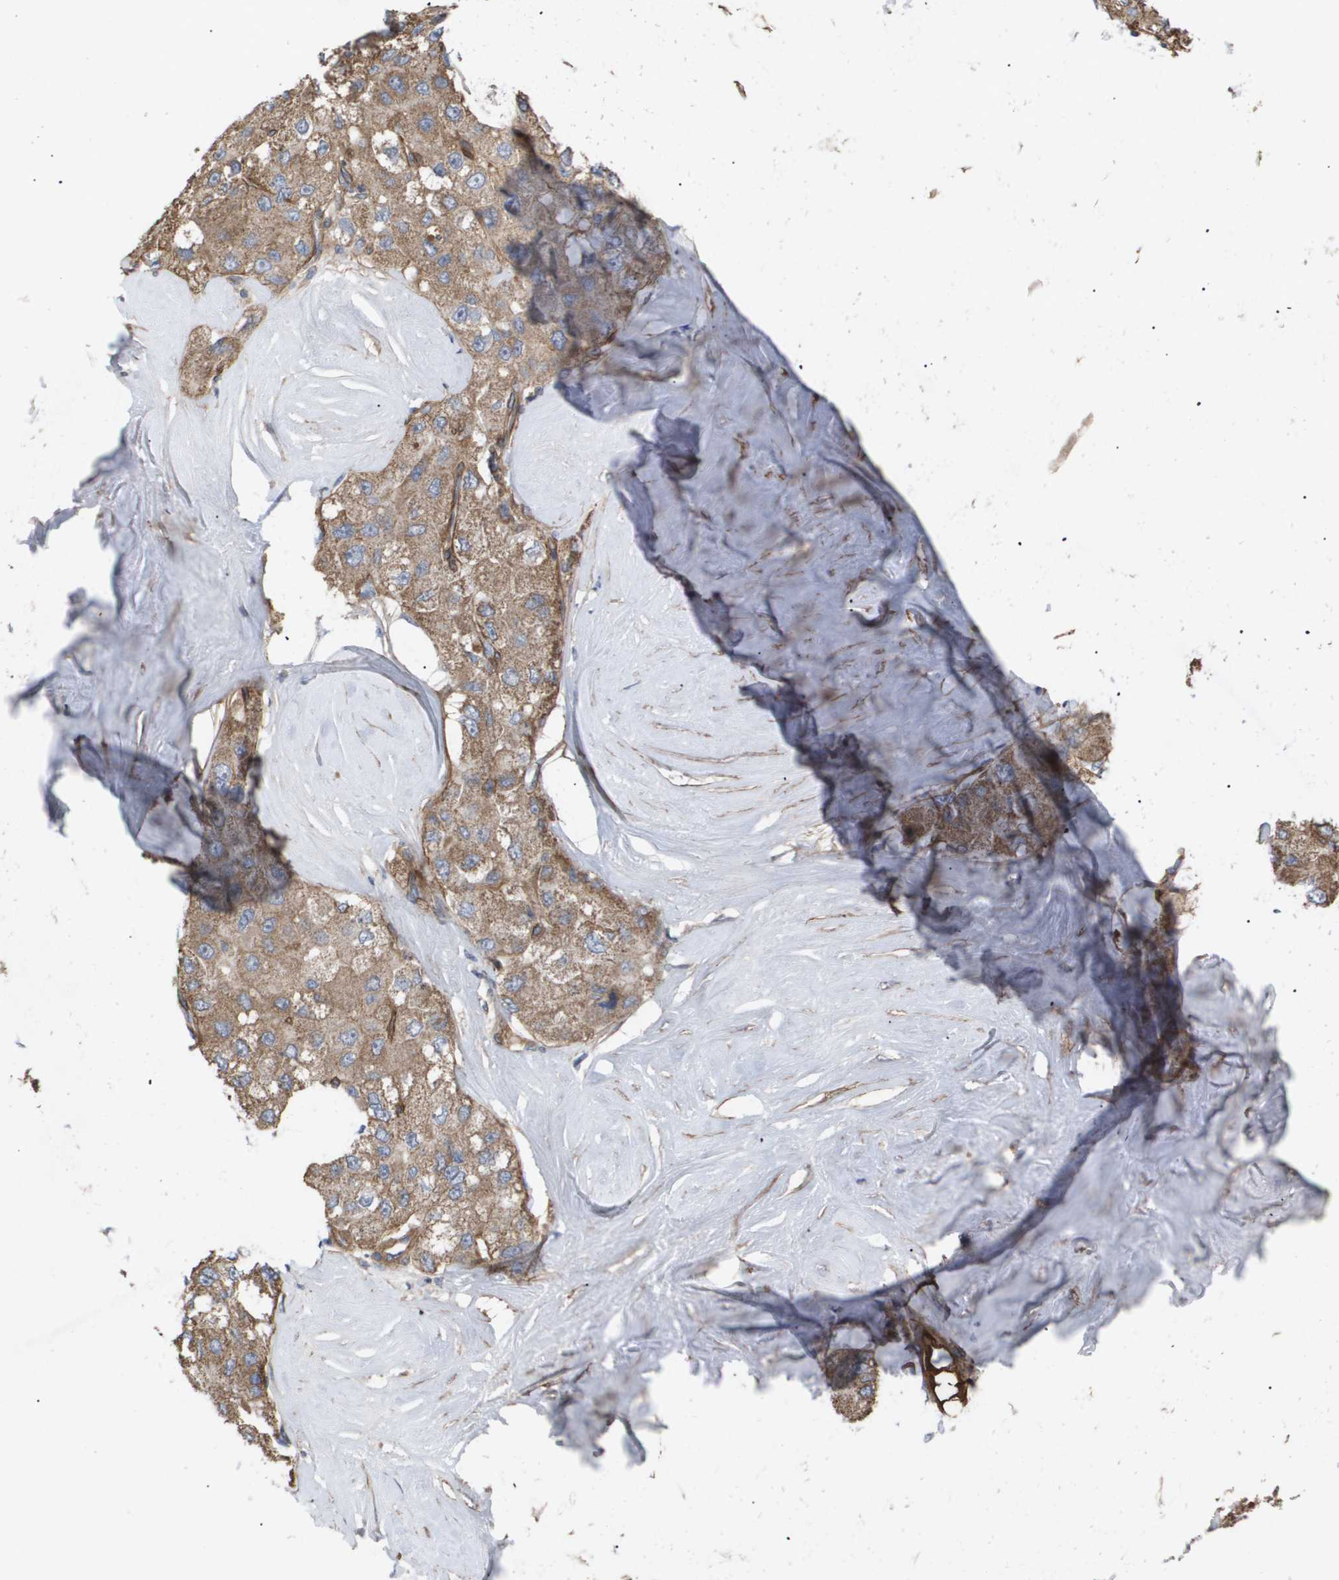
{"staining": {"intensity": "moderate", "quantity": ">75%", "location": "cytoplasmic/membranous"}, "tissue": "liver cancer", "cell_type": "Tumor cells", "image_type": "cancer", "snomed": [{"axis": "morphology", "description": "Carcinoma, Hepatocellular, NOS"}, {"axis": "topography", "description": "Liver"}], "caption": "Immunohistochemical staining of hepatocellular carcinoma (liver) displays medium levels of moderate cytoplasmic/membranous protein positivity in approximately >75% of tumor cells.", "gene": "TNS1", "patient": {"sex": "male", "age": 80}}